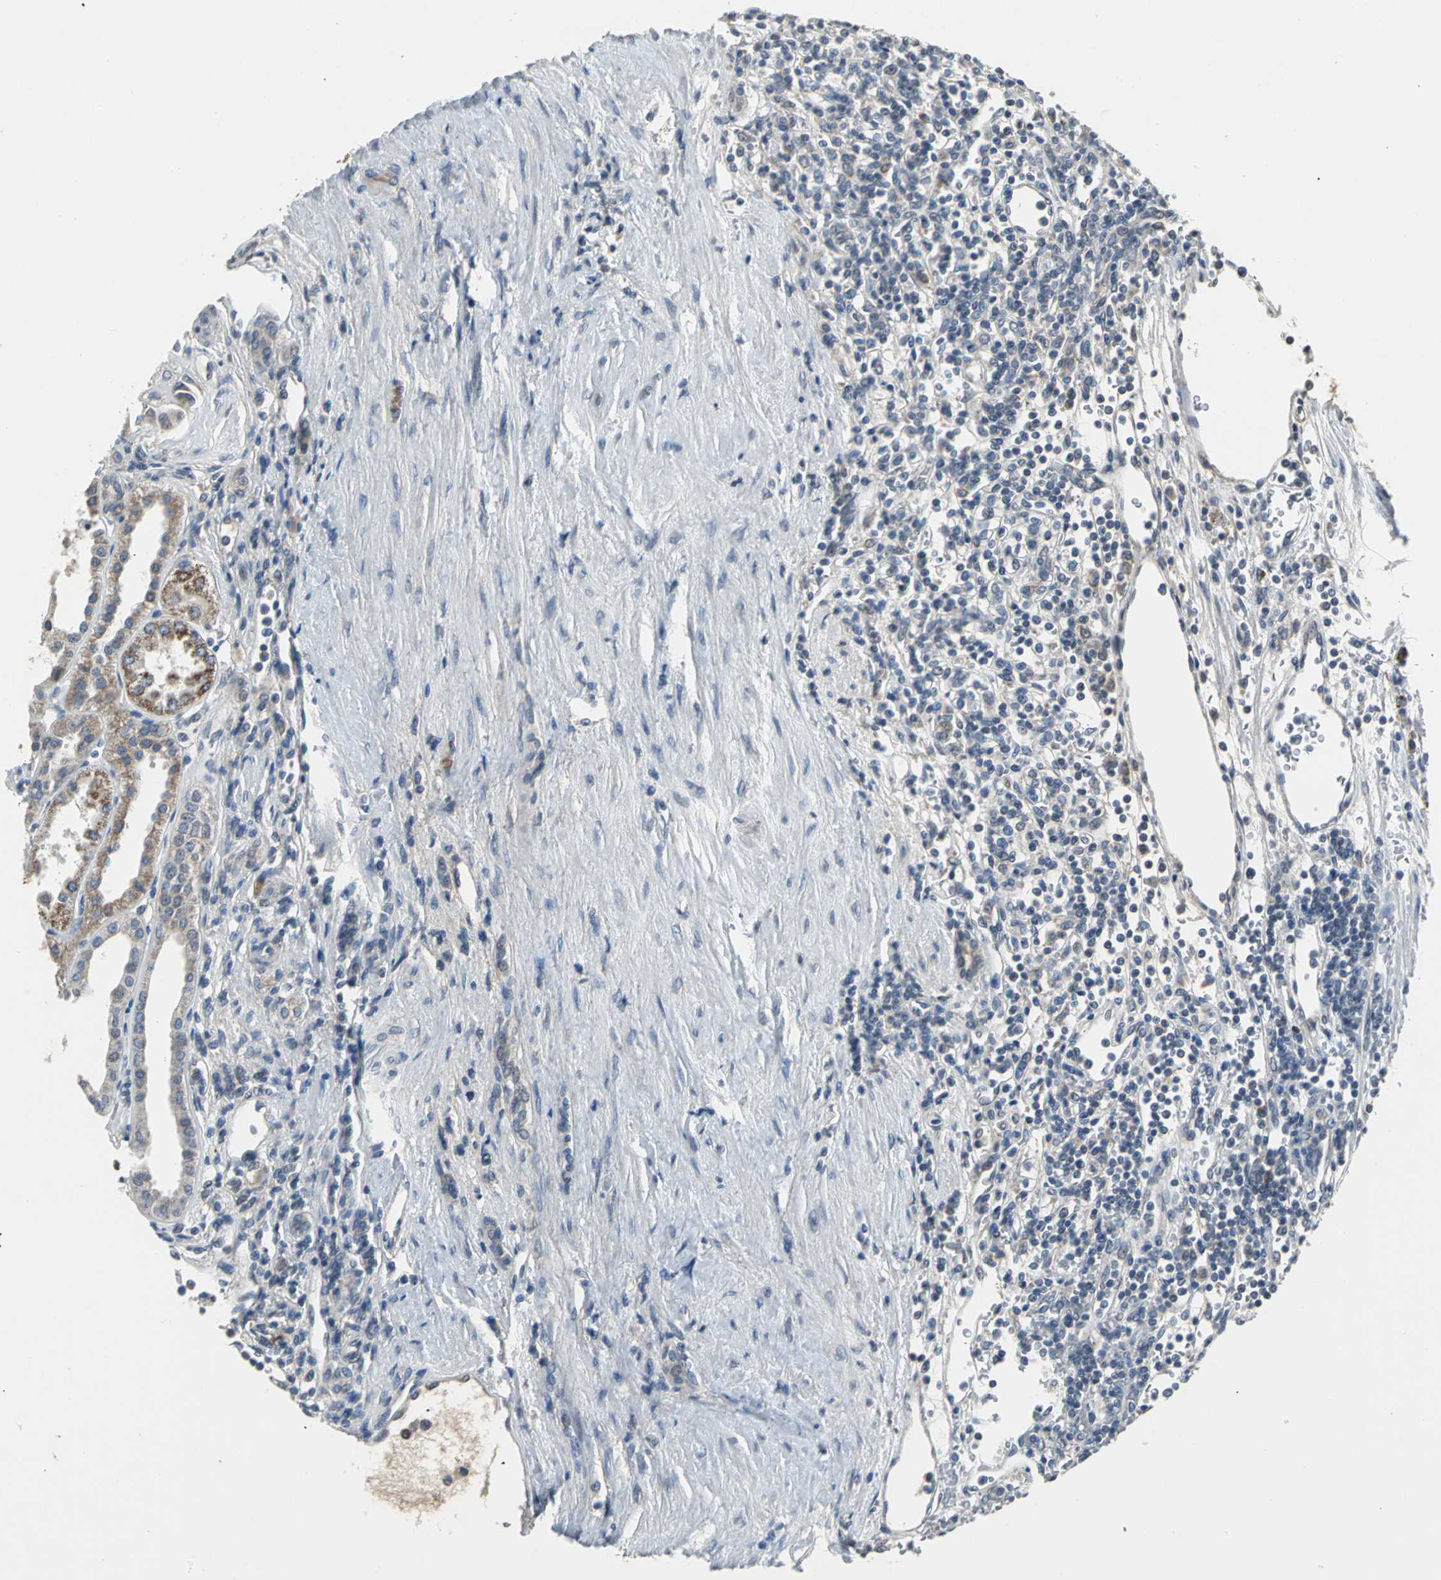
{"staining": {"intensity": "weak", "quantity": "<25%", "location": "cytoplasmic/membranous"}, "tissue": "renal cancer", "cell_type": "Tumor cells", "image_type": "cancer", "snomed": [{"axis": "morphology", "description": "Normal tissue, NOS"}, {"axis": "morphology", "description": "Adenocarcinoma, NOS"}, {"axis": "topography", "description": "Kidney"}], "caption": "Immunohistochemistry histopathology image of neoplastic tissue: human adenocarcinoma (renal) stained with DAB exhibits no significant protein staining in tumor cells.", "gene": "JADE3", "patient": {"sex": "female", "age": 55}}